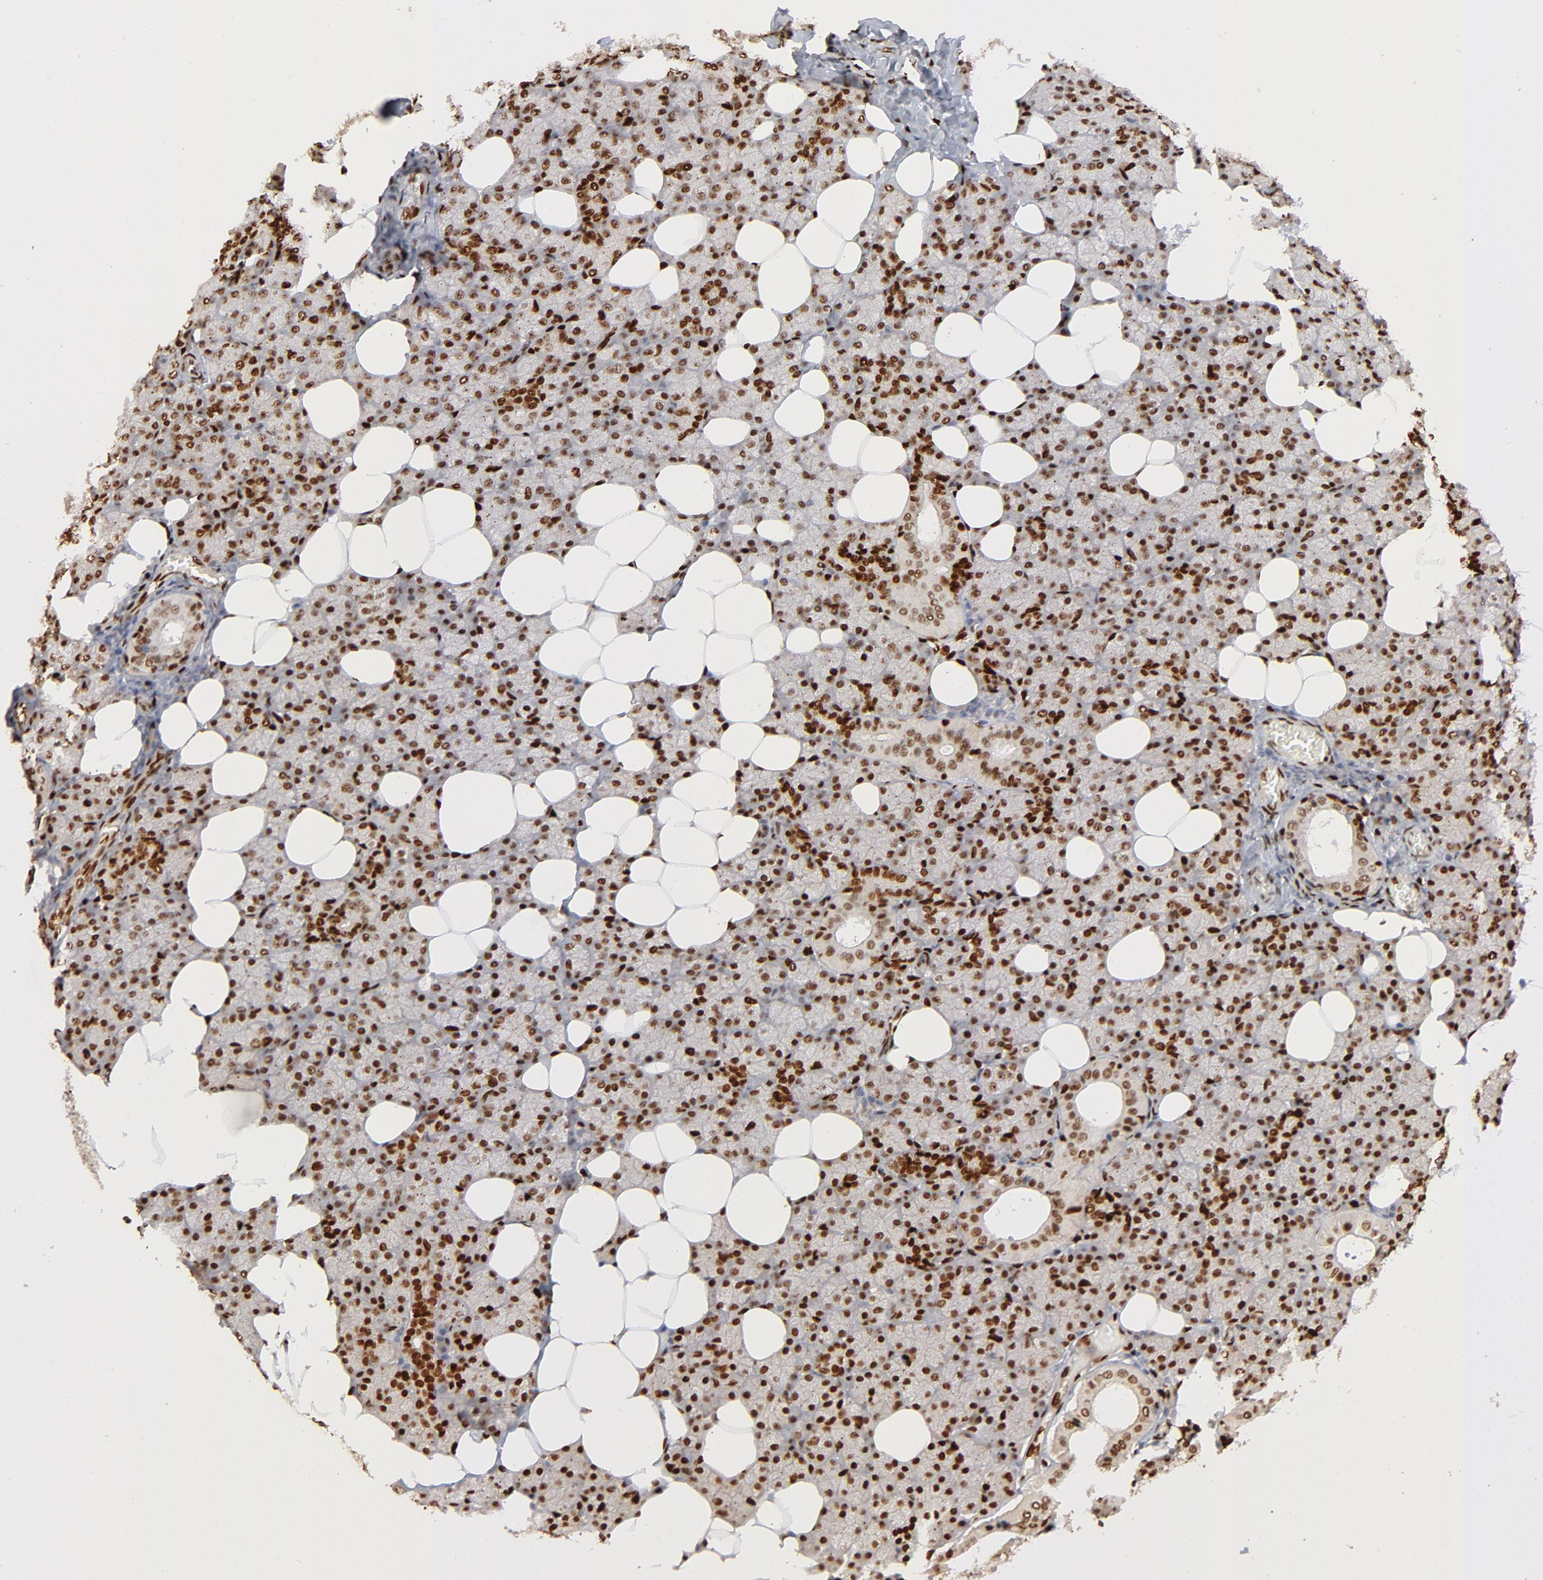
{"staining": {"intensity": "strong", "quantity": ">75%", "location": "nuclear"}, "tissue": "salivary gland", "cell_type": "Glandular cells", "image_type": "normal", "snomed": [{"axis": "morphology", "description": "Normal tissue, NOS"}, {"axis": "topography", "description": "Lymph node"}, {"axis": "topography", "description": "Salivary gland"}], "caption": "Protein expression analysis of unremarkable salivary gland shows strong nuclear expression in about >75% of glandular cells.", "gene": "NFIB", "patient": {"sex": "male", "age": 8}}